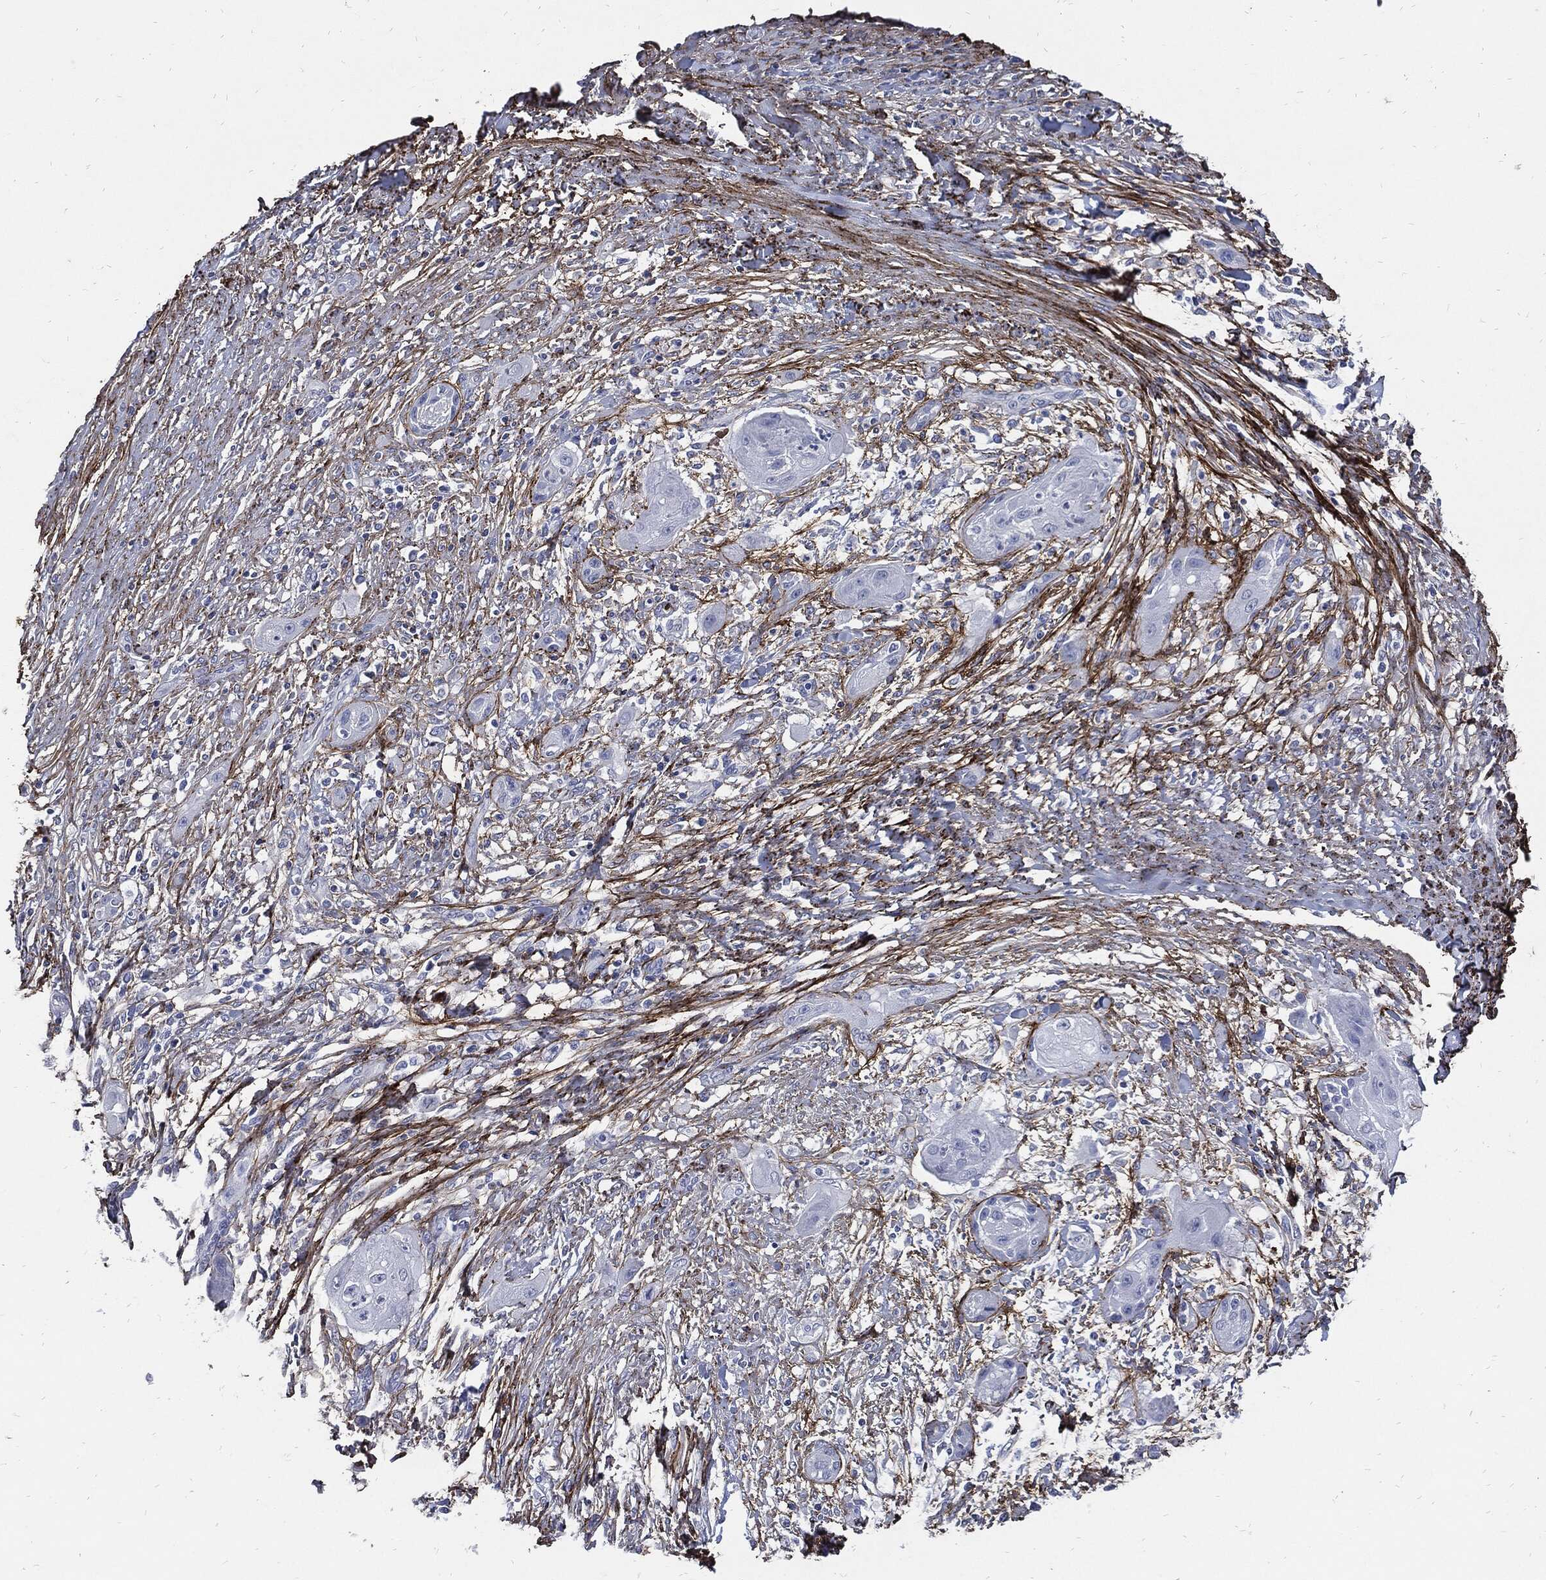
{"staining": {"intensity": "negative", "quantity": "none", "location": "none"}, "tissue": "skin cancer", "cell_type": "Tumor cells", "image_type": "cancer", "snomed": [{"axis": "morphology", "description": "Squamous cell carcinoma, NOS"}, {"axis": "topography", "description": "Skin"}], "caption": "This is a micrograph of IHC staining of squamous cell carcinoma (skin), which shows no staining in tumor cells.", "gene": "FBN1", "patient": {"sex": "male", "age": 62}}